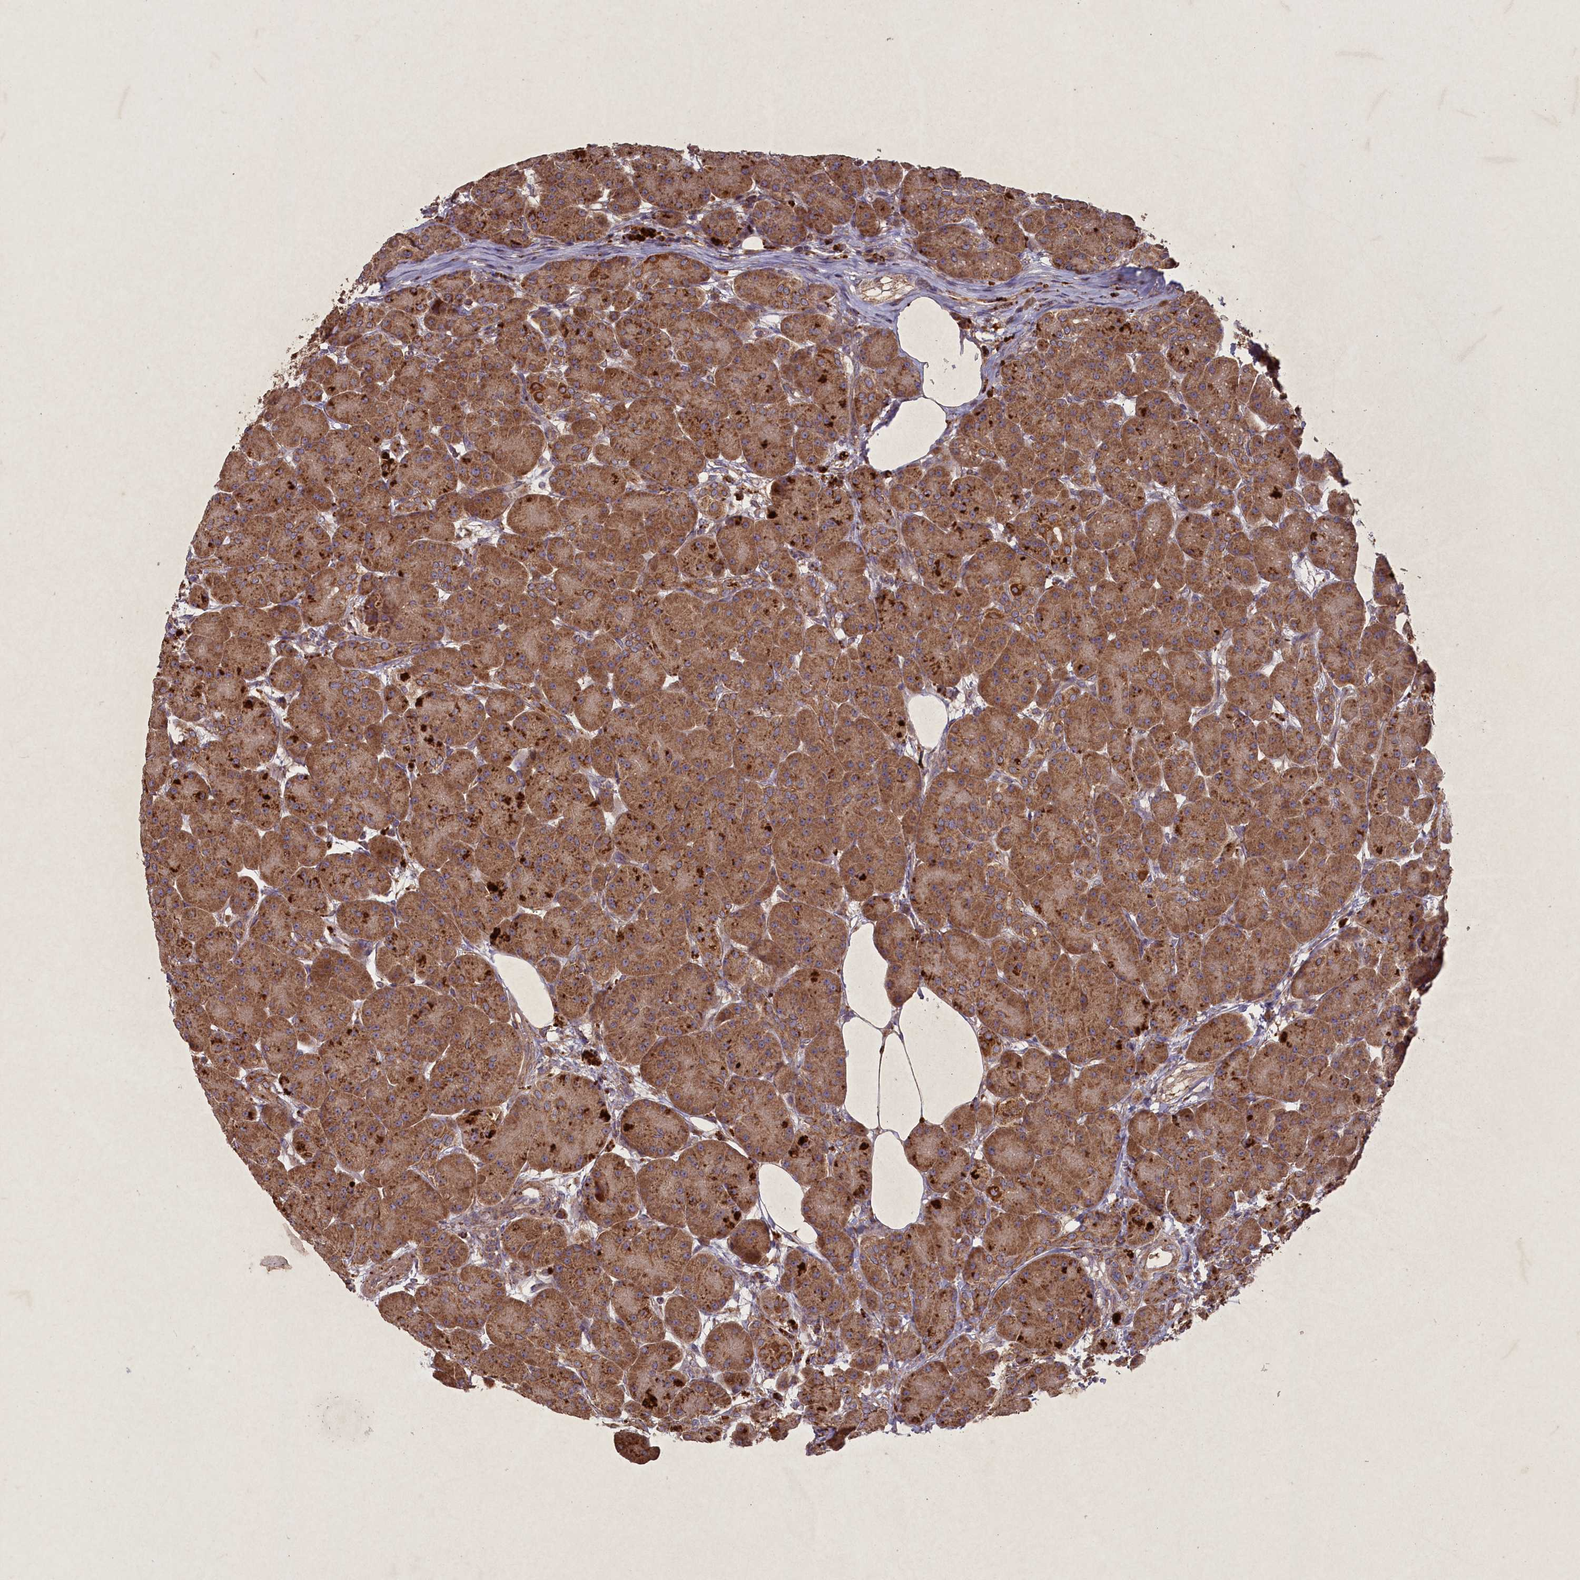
{"staining": {"intensity": "strong", "quantity": ">75%", "location": "cytoplasmic/membranous"}, "tissue": "pancreas", "cell_type": "Exocrine glandular cells", "image_type": "normal", "snomed": [{"axis": "morphology", "description": "Normal tissue, NOS"}, {"axis": "topography", "description": "Pancreas"}], "caption": "Immunohistochemistry image of unremarkable human pancreas stained for a protein (brown), which exhibits high levels of strong cytoplasmic/membranous positivity in approximately >75% of exocrine glandular cells.", "gene": "CIAO2B", "patient": {"sex": "male", "age": 63}}